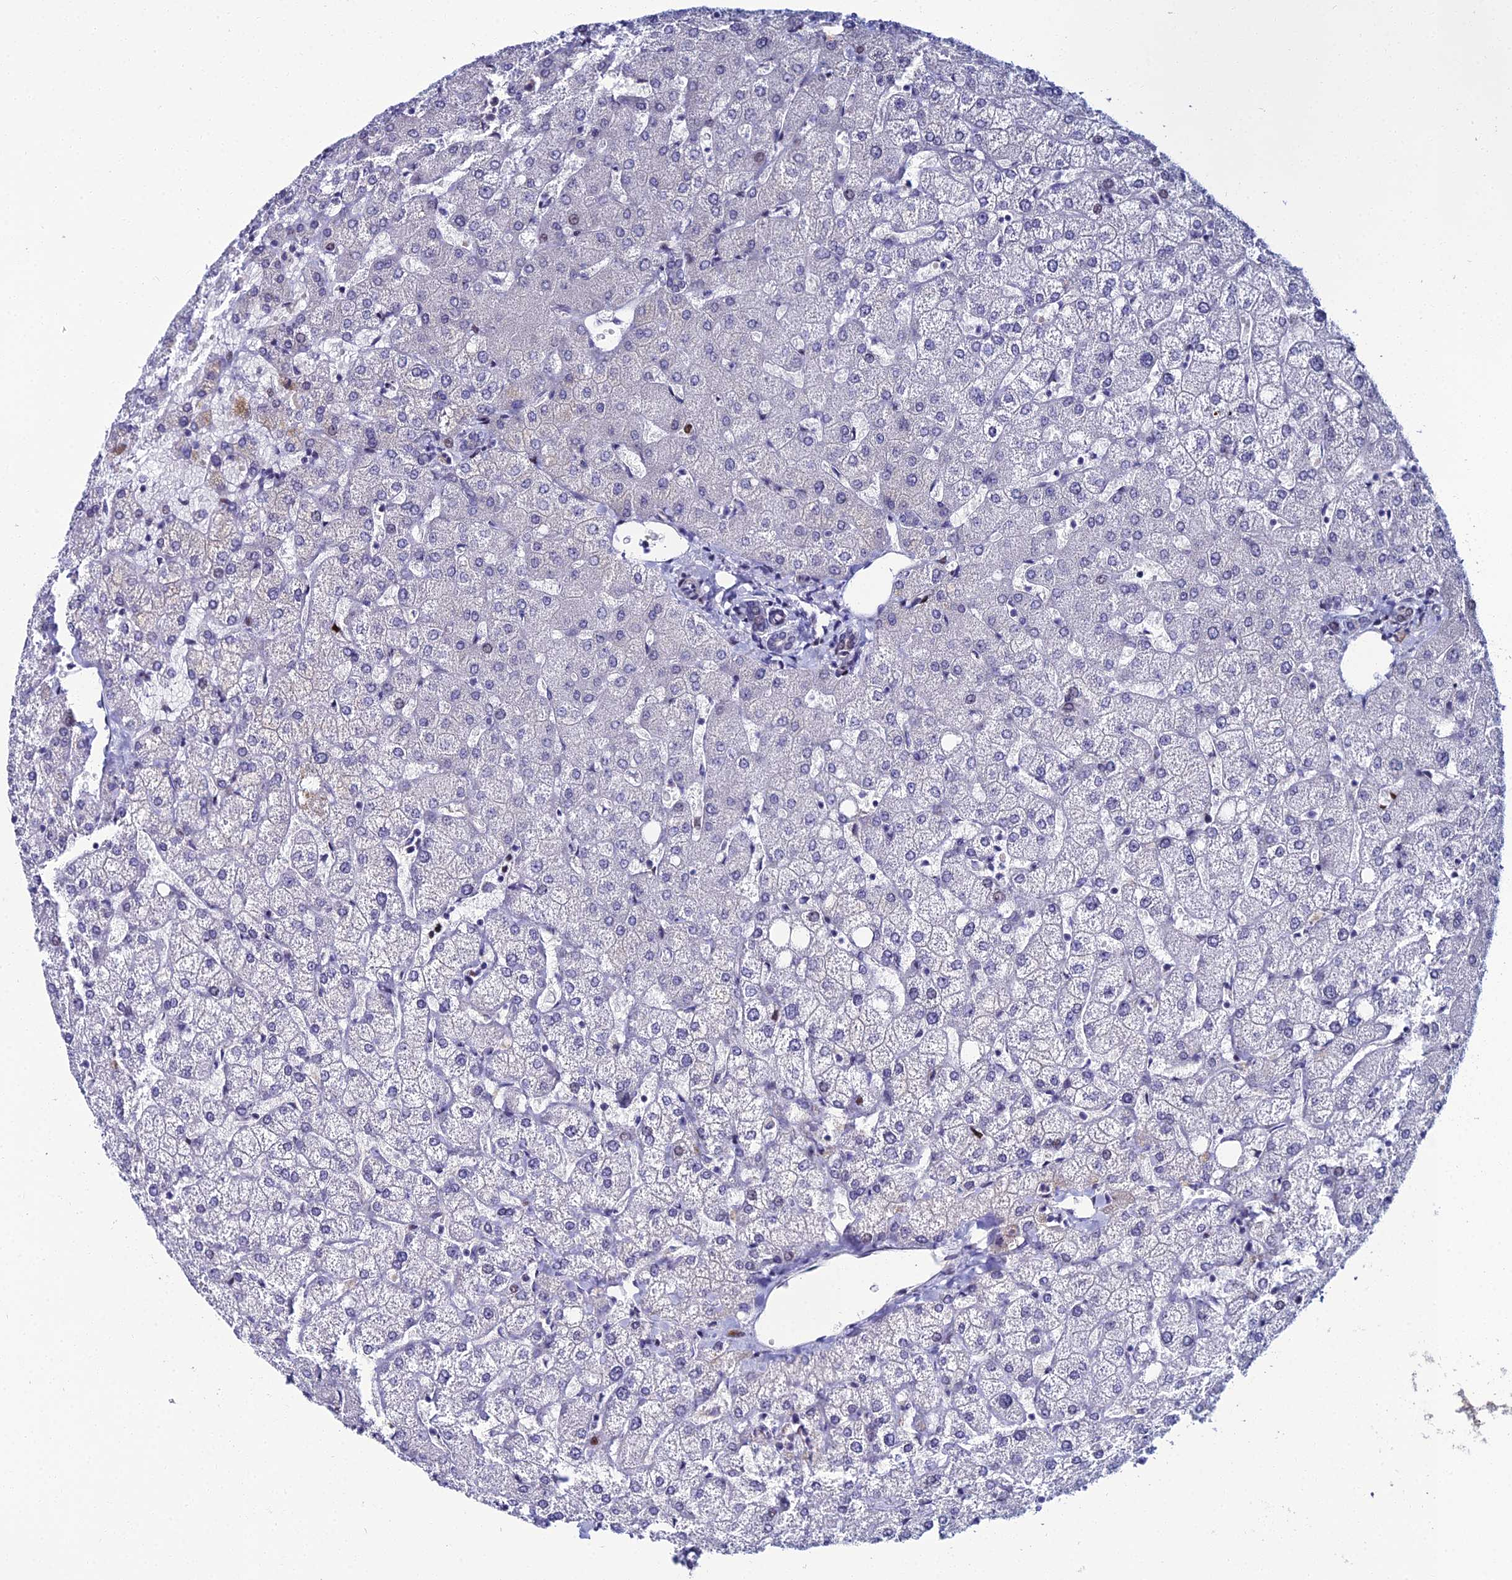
{"staining": {"intensity": "negative", "quantity": "none", "location": "none"}, "tissue": "liver", "cell_type": "Cholangiocytes", "image_type": "normal", "snomed": [{"axis": "morphology", "description": "Normal tissue, NOS"}, {"axis": "topography", "description": "Liver"}], "caption": "The immunohistochemistry micrograph has no significant staining in cholangiocytes of liver.", "gene": "TAF9B", "patient": {"sex": "female", "age": 54}}